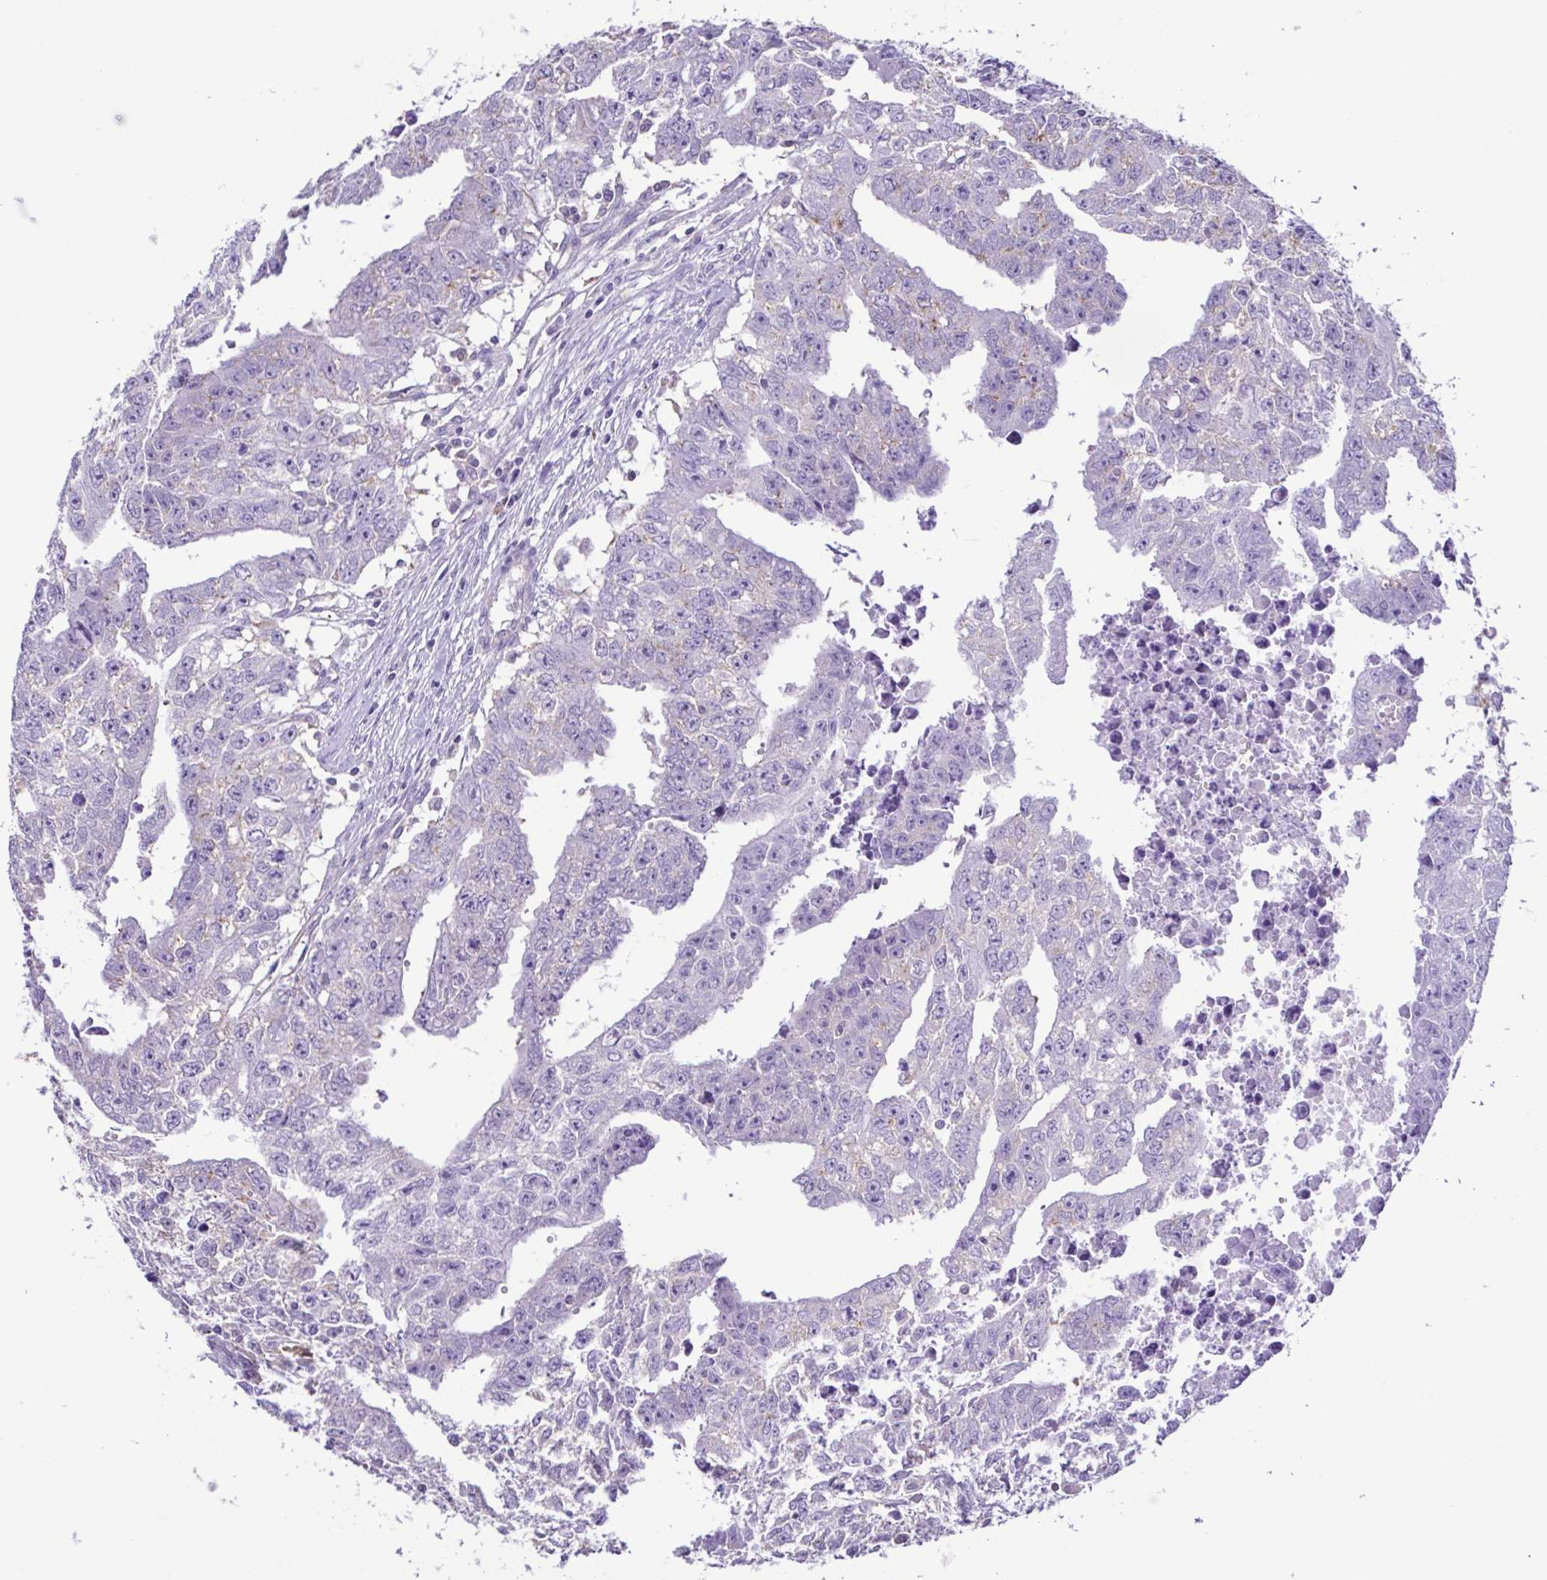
{"staining": {"intensity": "negative", "quantity": "none", "location": "none"}, "tissue": "testis cancer", "cell_type": "Tumor cells", "image_type": "cancer", "snomed": [{"axis": "morphology", "description": "Carcinoma, Embryonal, NOS"}, {"axis": "morphology", "description": "Teratoma, malignant, NOS"}, {"axis": "topography", "description": "Testis"}], "caption": "Image shows no significant protein staining in tumor cells of testis cancer (embryonal carcinoma). (DAB (3,3'-diaminobenzidine) immunohistochemistry (IHC), high magnification).", "gene": "CYP17A1", "patient": {"sex": "male", "age": 24}}